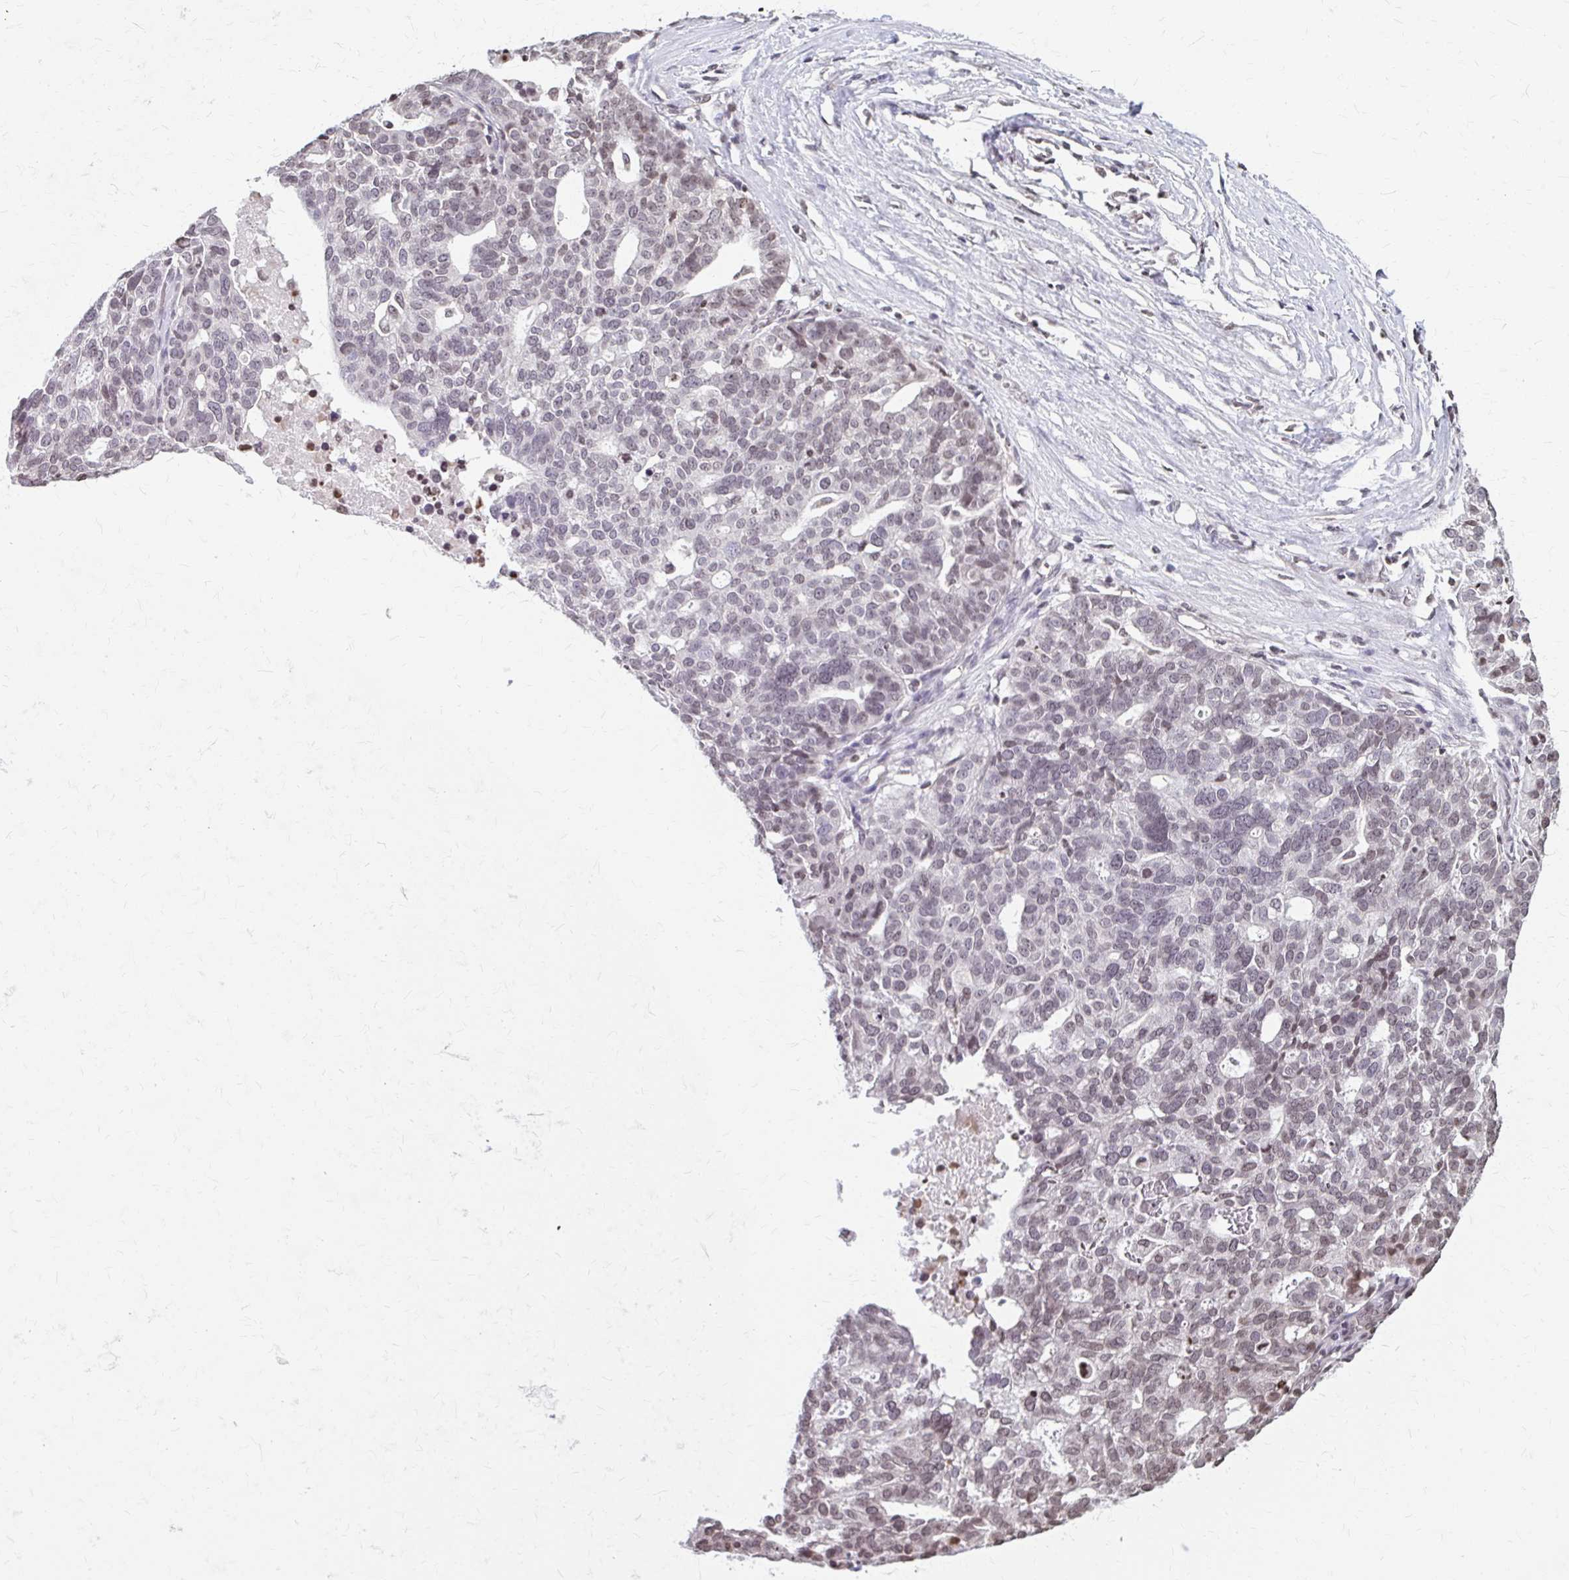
{"staining": {"intensity": "weak", "quantity": ">75%", "location": "nuclear"}, "tissue": "ovarian cancer", "cell_type": "Tumor cells", "image_type": "cancer", "snomed": [{"axis": "morphology", "description": "Cystadenocarcinoma, serous, NOS"}, {"axis": "topography", "description": "Ovary"}], "caption": "The image shows immunohistochemical staining of ovarian cancer (serous cystadenocarcinoma). There is weak nuclear staining is identified in approximately >75% of tumor cells.", "gene": "ORC3", "patient": {"sex": "female", "age": 59}}